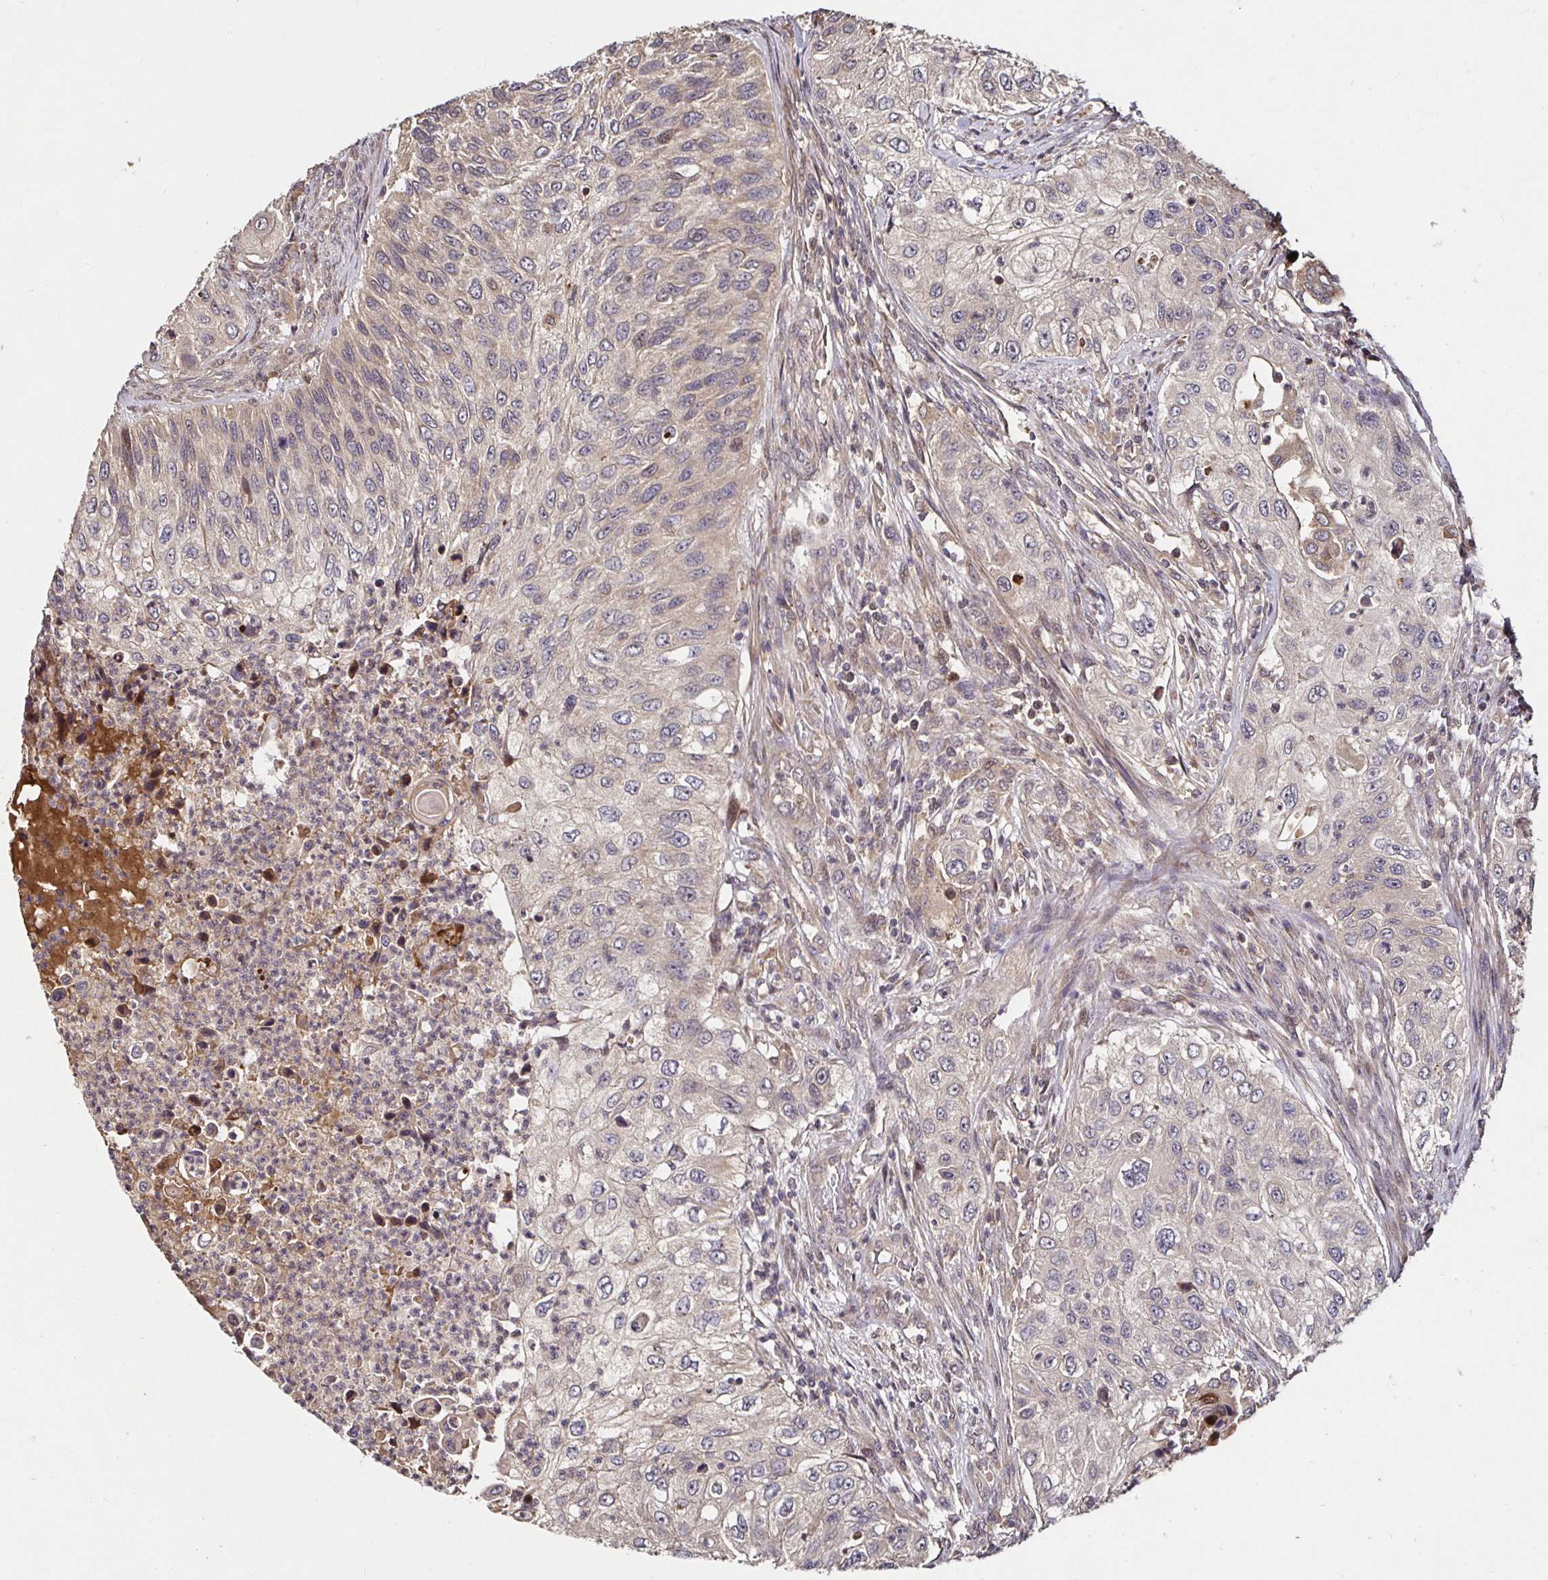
{"staining": {"intensity": "negative", "quantity": "none", "location": "none"}, "tissue": "urothelial cancer", "cell_type": "Tumor cells", "image_type": "cancer", "snomed": [{"axis": "morphology", "description": "Urothelial carcinoma, High grade"}, {"axis": "topography", "description": "Urinary bladder"}], "caption": "IHC of human high-grade urothelial carcinoma demonstrates no positivity in tumor cells. Brightfield microscopy of IHC stained with DAB (brown) and hematoxylin (blue), captured at high magnification.", "gene": "SMYD3", "patient": {"sex": "female", "age": 60}}